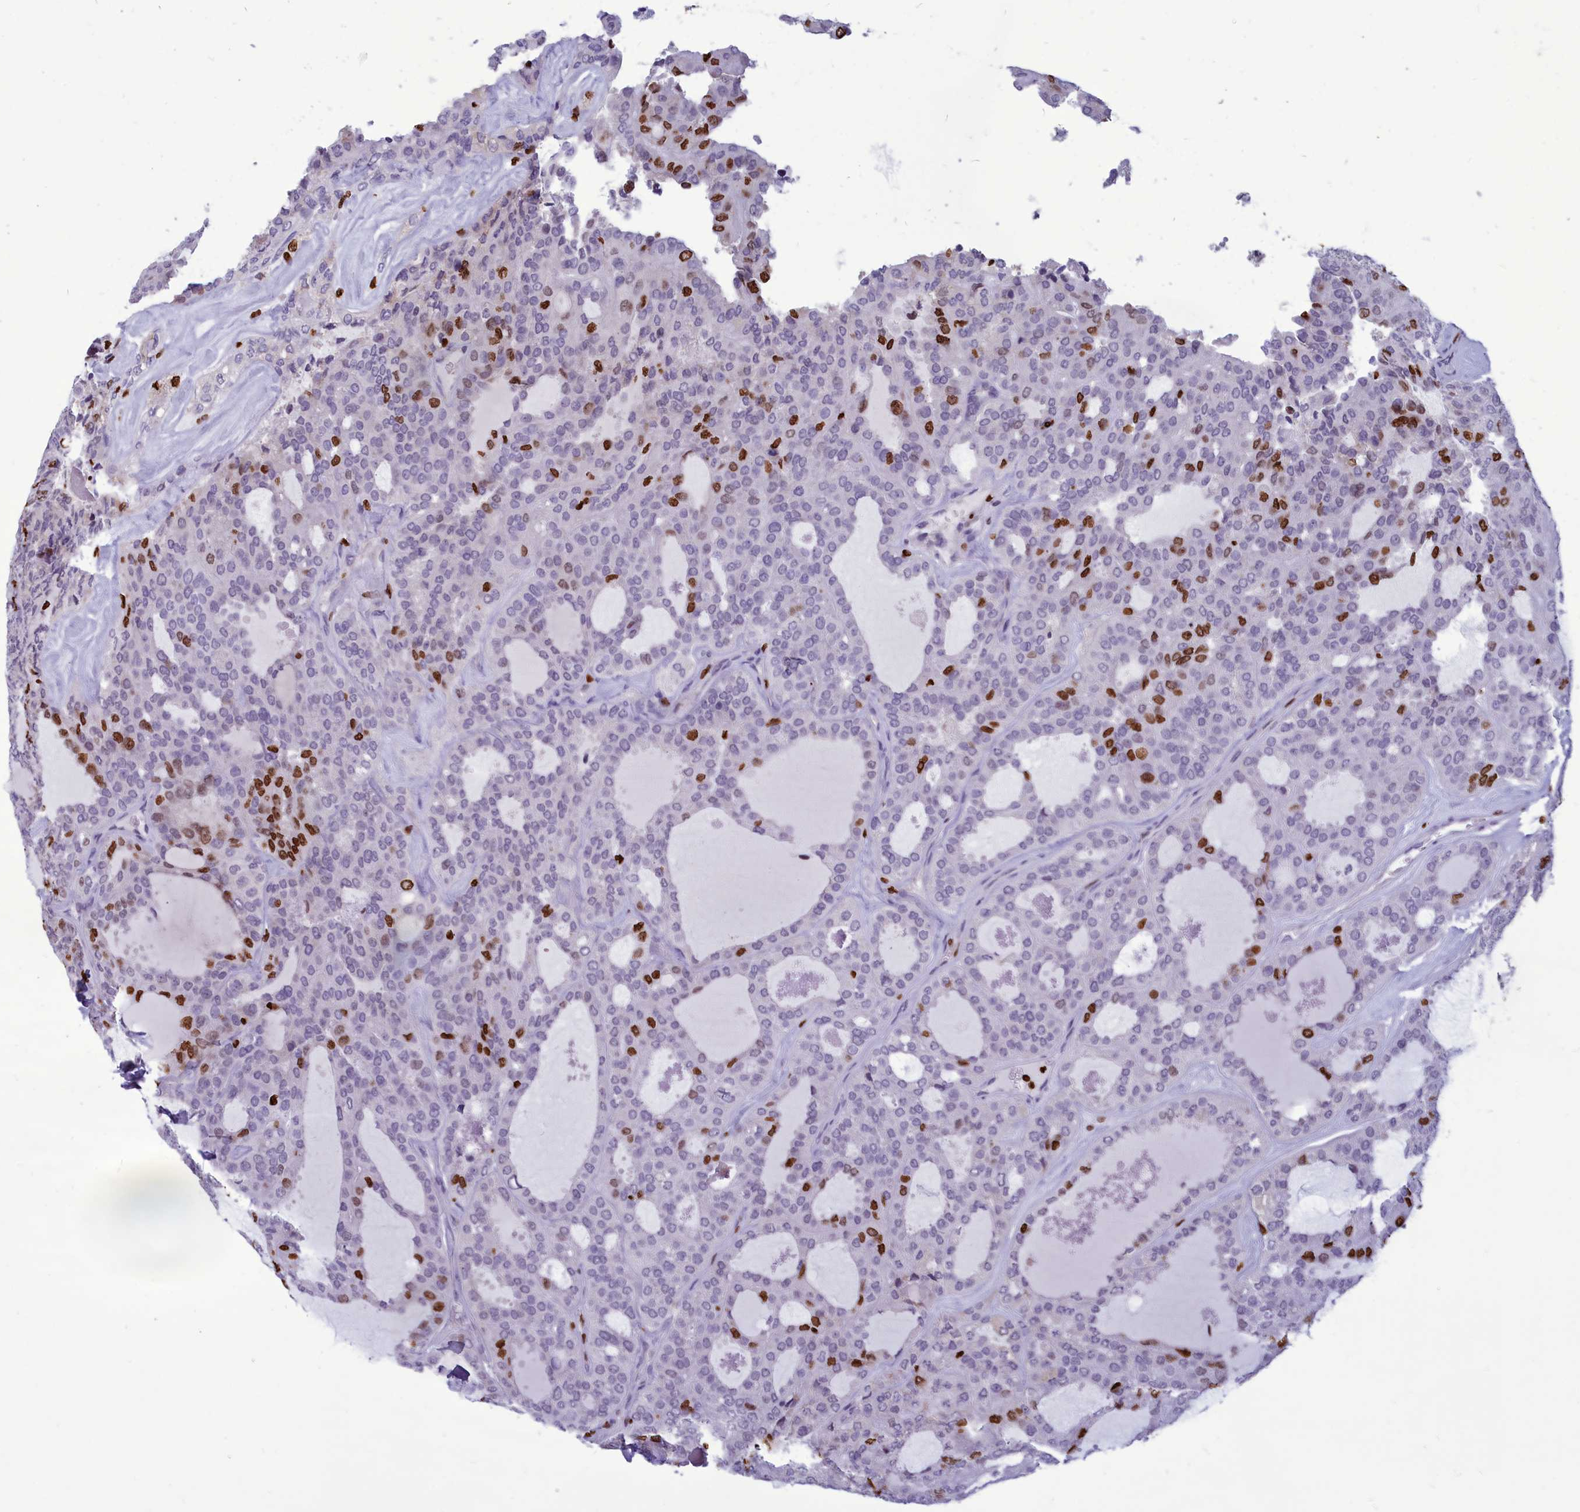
{"staining": {"intensity": "strong", "quantity": "<25%", "location": "nuclear"}, "tissue": "thyroid cancer", "cell_type": "Tumor cells", "image_type": "cancer", "snomed": [{"axis": "morphology", "description": "Follicular adenoma carcinoma, NOS"}, {"axis": "topography", "description": "Thyroid gland"}], "caption": "Thyroid cancer (follicular adenoma carcinoma) stained with IHC shows strong nuclear positivity in approximately <25% of tumor cells.", "gene": "AKAP17A", "patient": {"sex": "male", "age": 75}}